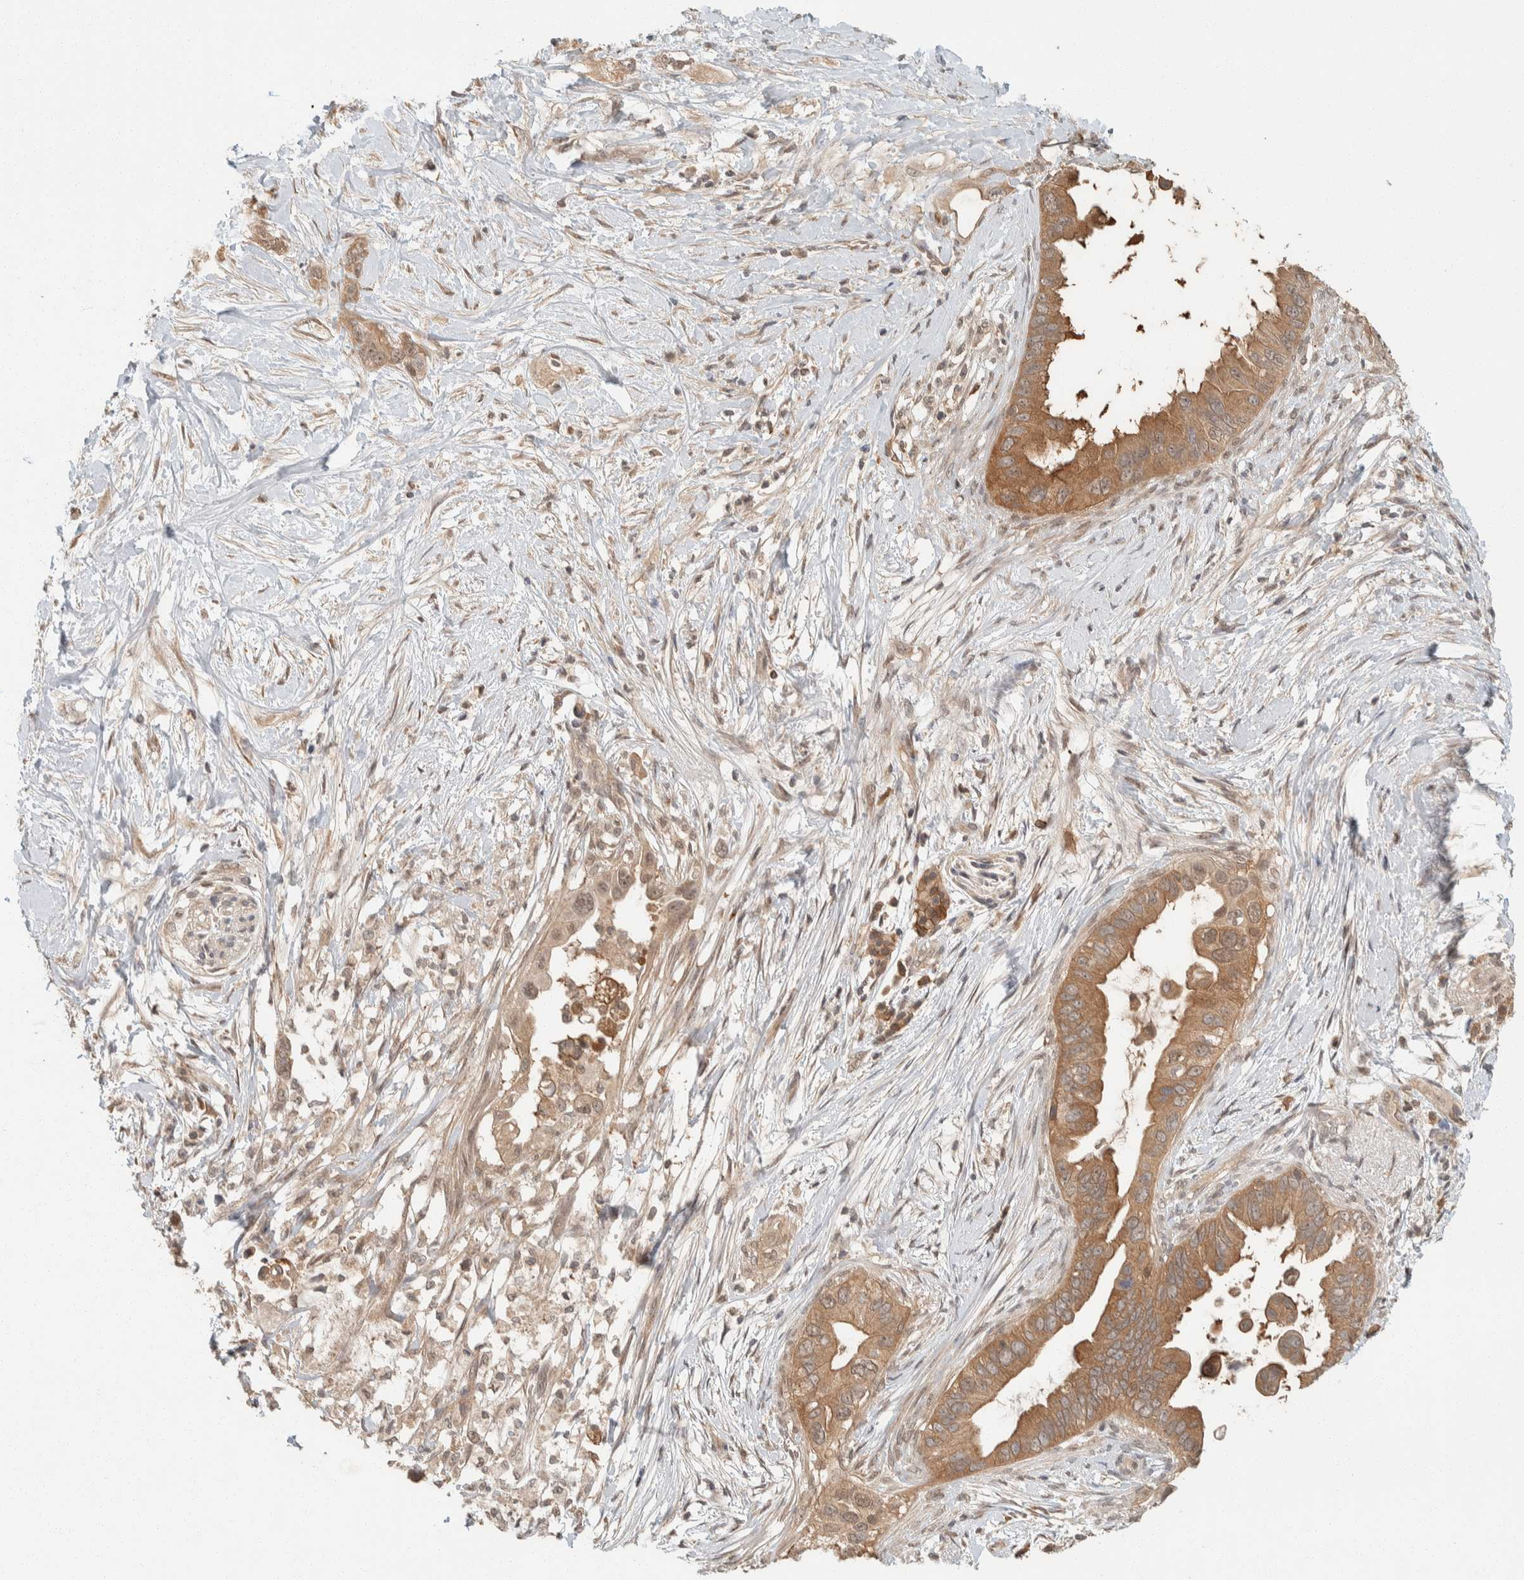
{"staining": {"intensity": "moderate", "quantity": ">75%", "location": "cytoplasmic/membranous,nuclear"}, "tissue": "pancreatic cancer", "cell_type": "Tumor cells", "image_type": "cancer", "snomed": [{"axis": "morphology", "description": "Adenocarcinoma, NOS"}, {"axis": "topography", "description": "Pancreas"}], "caption": "Protein positivity by IHC demonstrates moderate cytoplasmic/membranous and nuclear positivity in approximately >75% of tumor cells in pancreatic cancer. (DAB (3,3'-diaminobenzidine) IHC with brightfield microscopy, high magnification).", "gene": "ZNF567", "patient": {"sex": "female", "age": 56}}